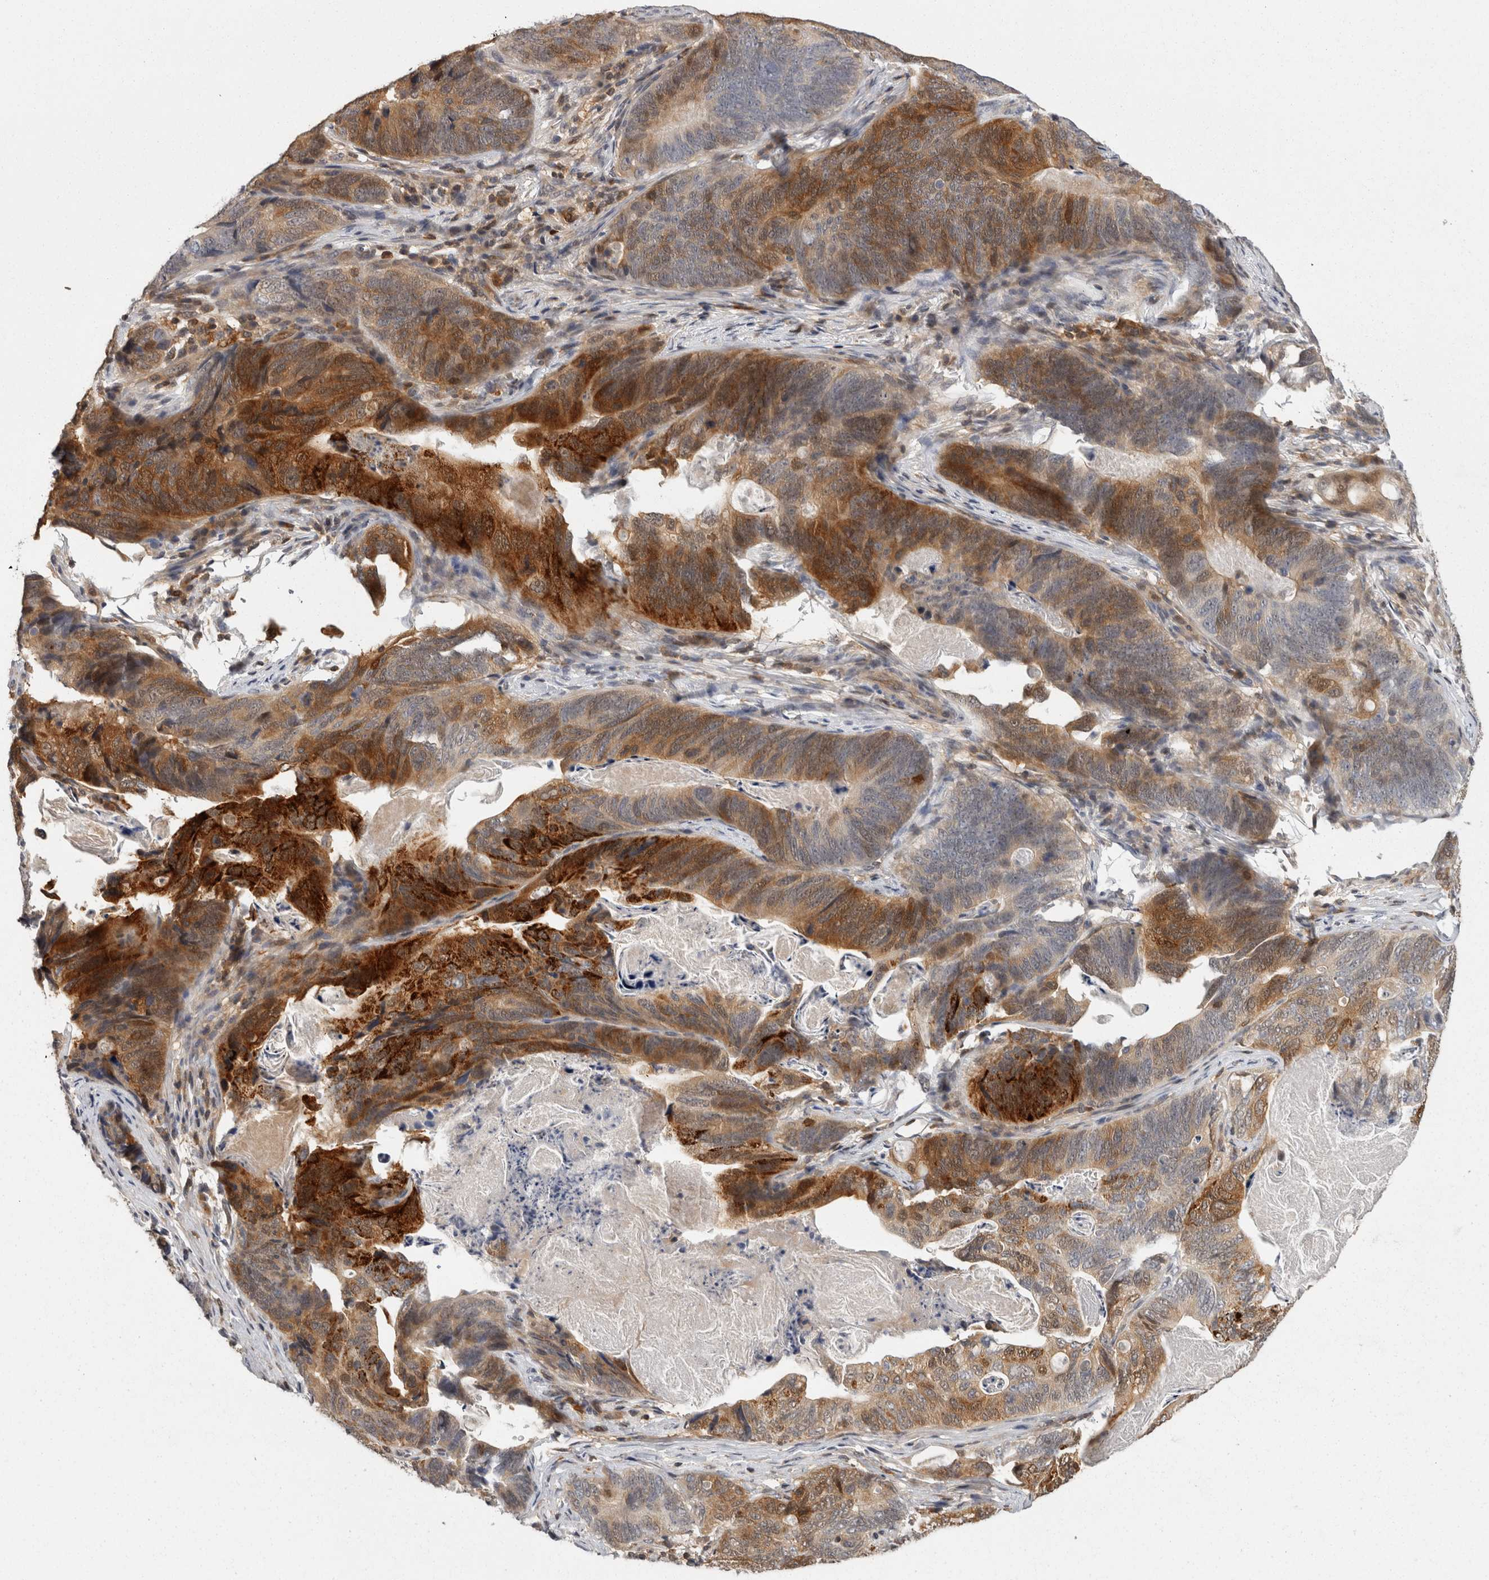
{"staining": {"intensity": "strong", "quantity": "25%-75%", "location": "cytoplasmic/membranous,nuclear"}, "tissue": "stomach cancer", "cell_type": "Tumor cells", "image_type": "cancer", "snomed": [{"axis": "morphology", "description": "Normal tissue, NOS"}, {"axis": "morphology", "description": "Adenocarcinoma, NOS"}, {"axis": "topography", "description": "Stomach"}], "caption": "Protein expression analysis of human adenocarcinoma (stomach) reveals strong cytoplasmic/membranous and nuclear staining in about 25%-75% of tumor cells.", "gene": "ACAT2", "patient": {"sex": "female", "age": 89}}